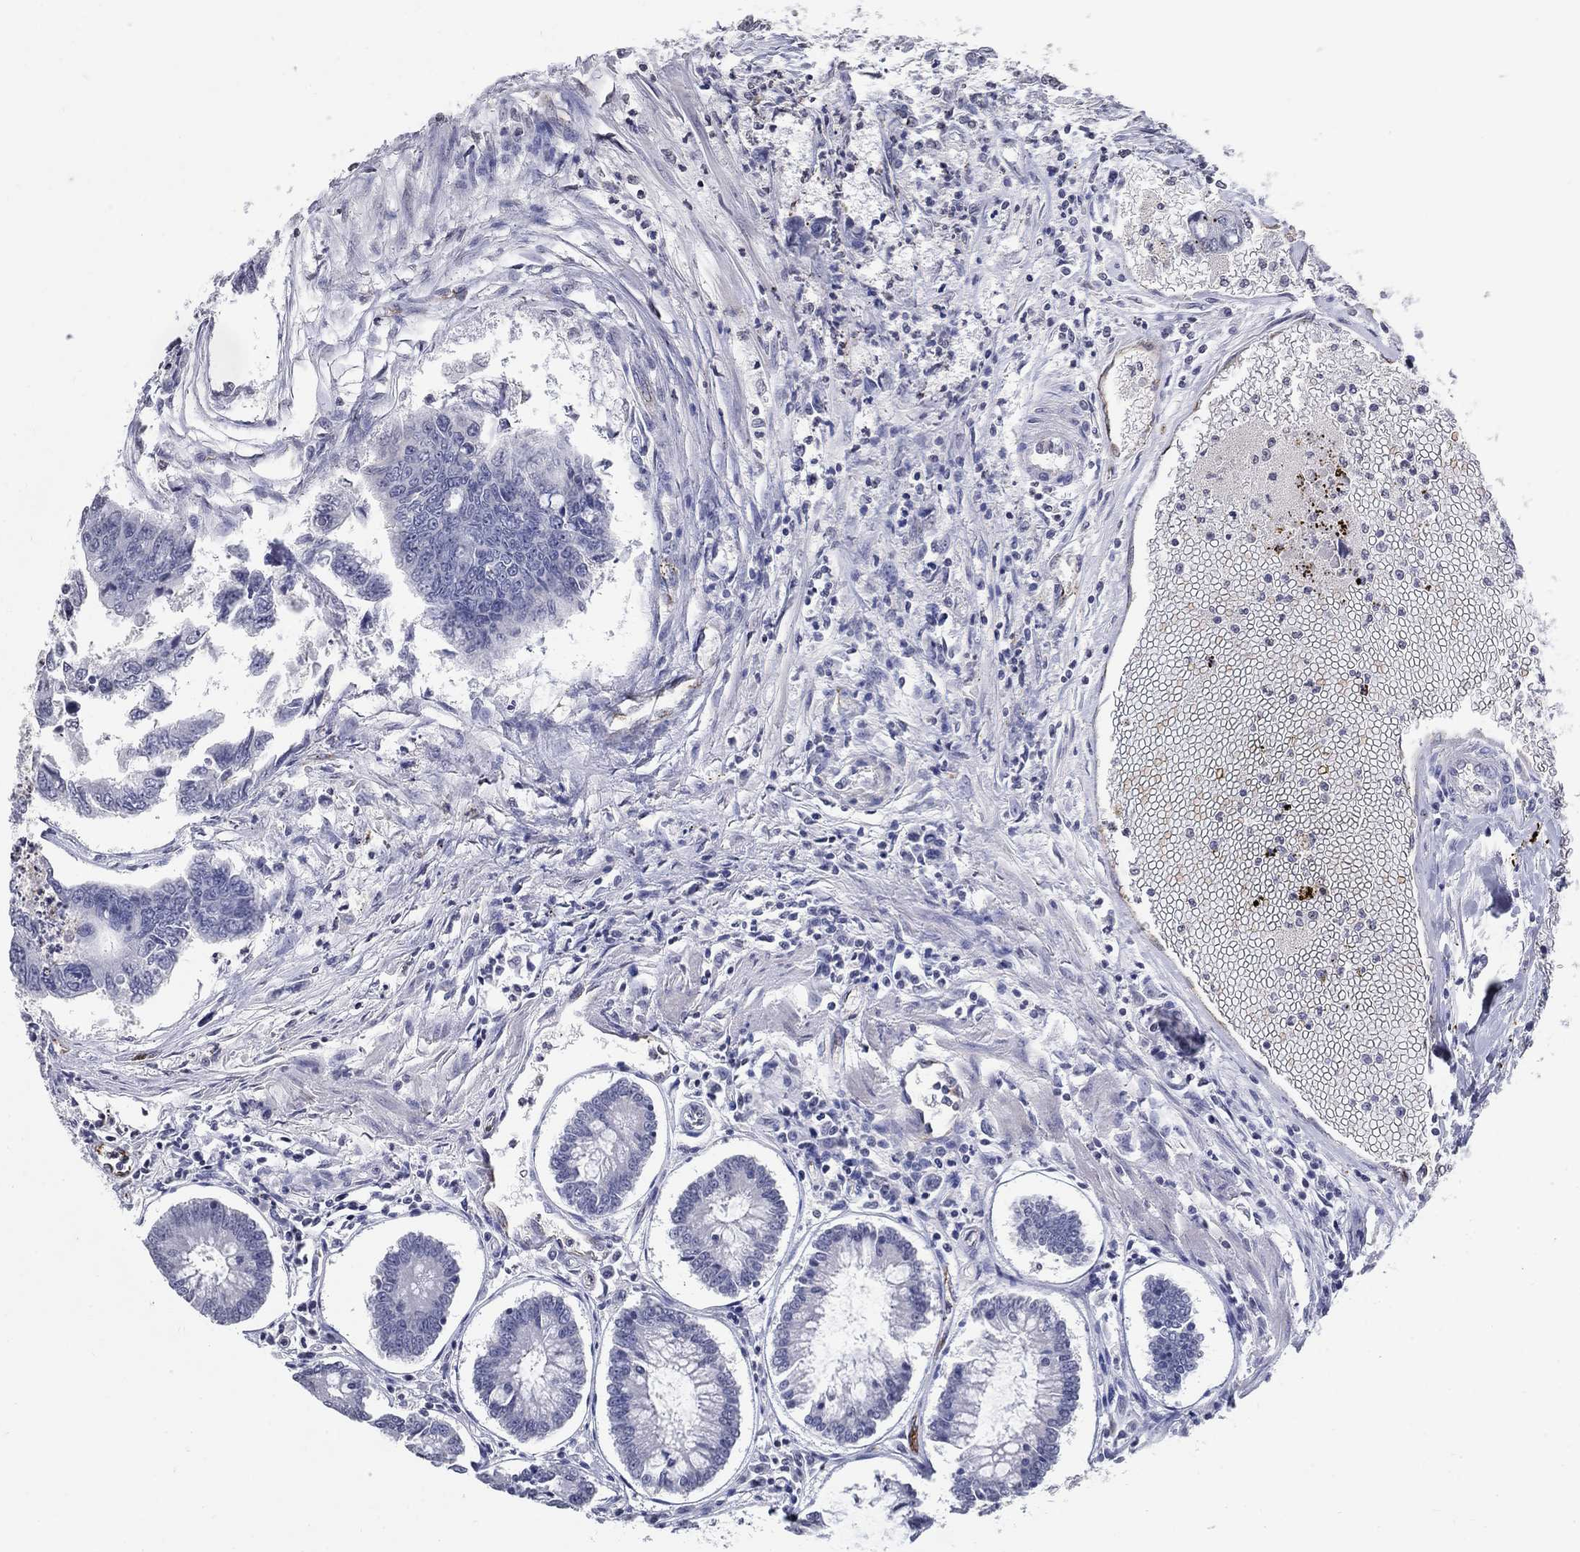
{"staining": {"intensity": "negative", "quantity": "none", "location": "none"}, "tissue": "colorectal cancer", "cell_type": "Tumor cells", "image_type": "cancer", "snomed": [{"axis": "morphology", "description": "Adenocarcinoma, NOS"}, {"axis": "topography", "description": "Colon"}], "caption": "Micrograph shows no significant protein expression in tumor cells of colorectal cancer.", "gene": "TINAG", "patient": {"sex": "female", "age": 65}}